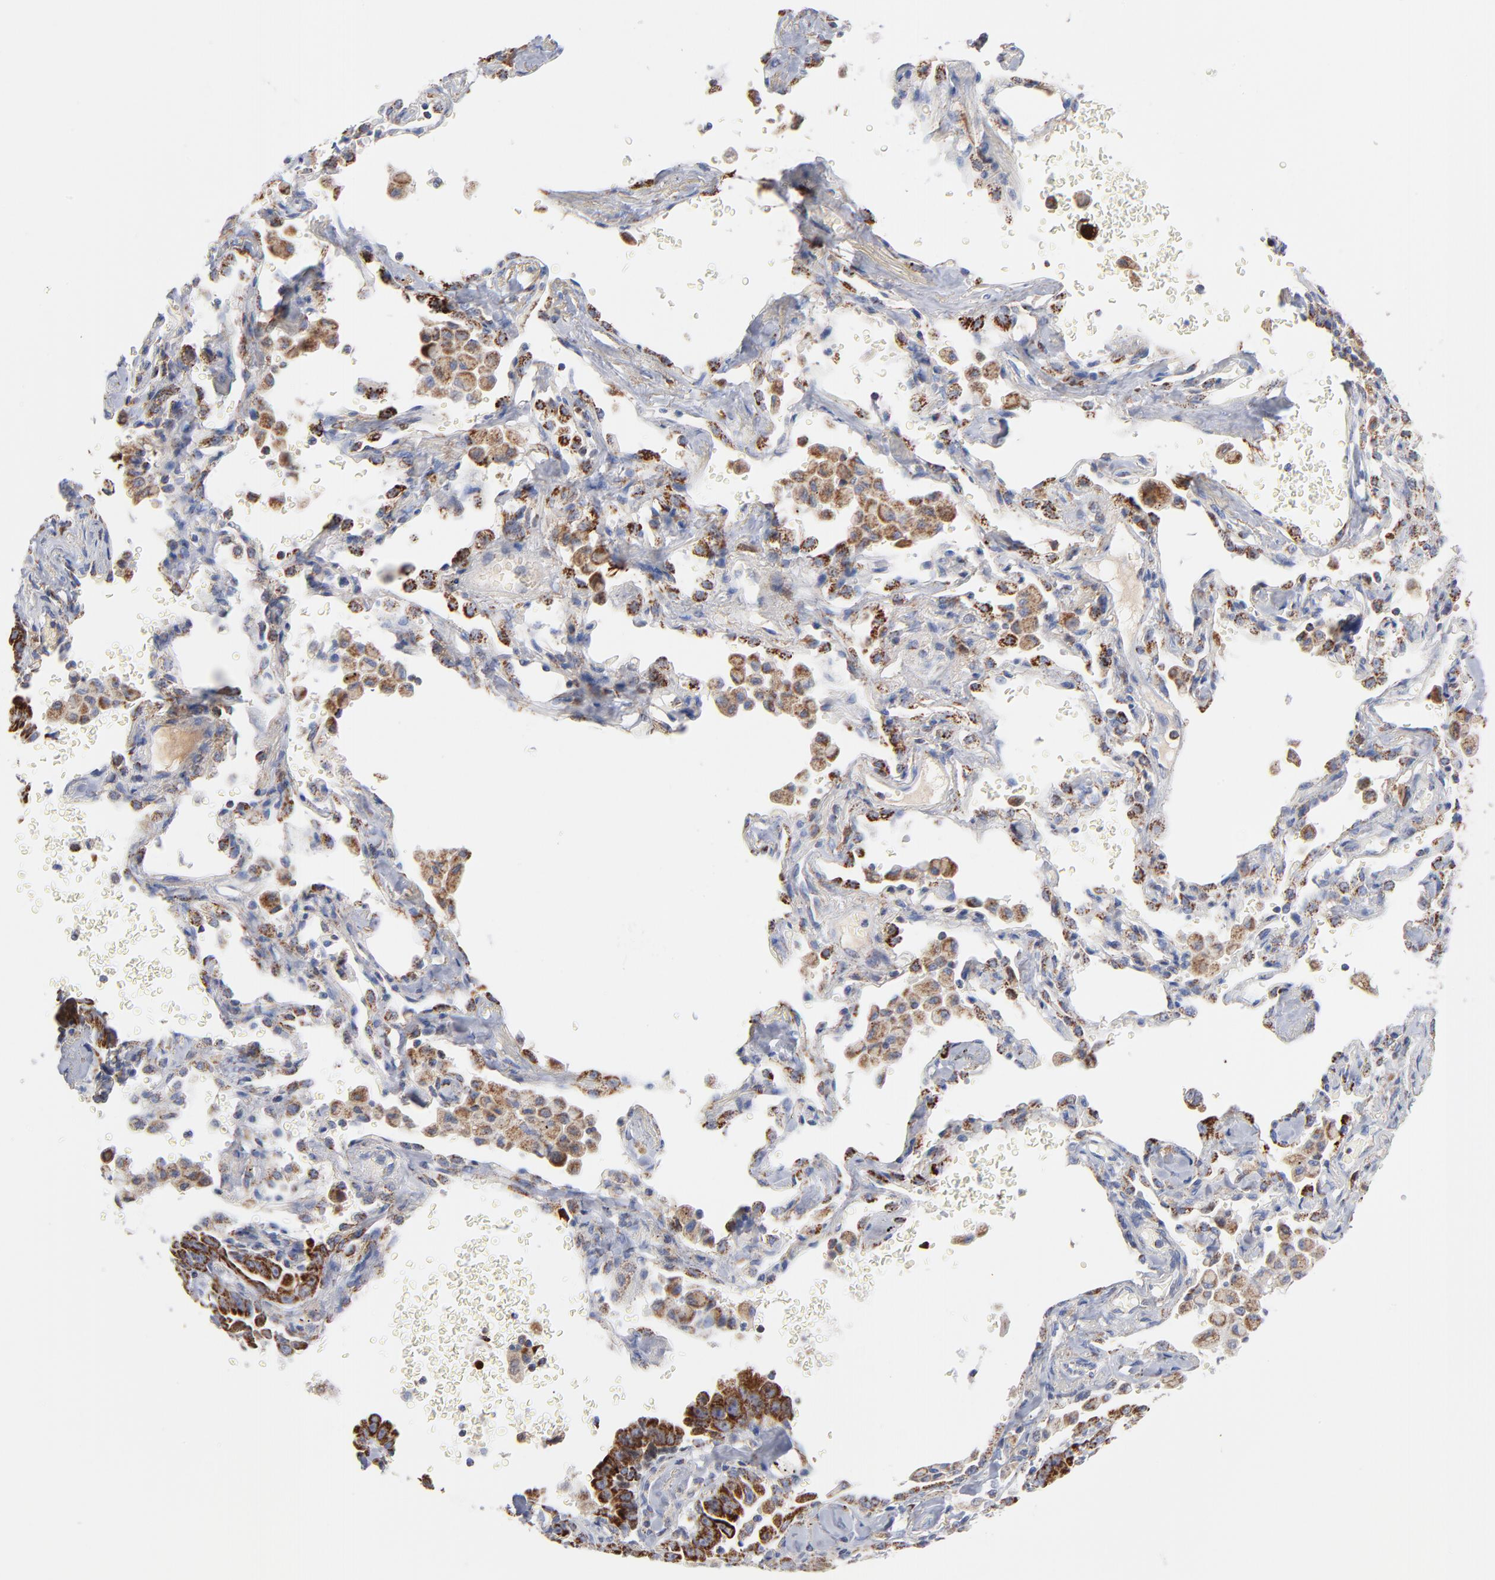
{"staining": {"intensity": "strong", "quantity": ">75%", "location": "cytoplasmic/membranous"}, "tissue": "lung cancer", "cell_type": "Tumor cells", "image_type": "cancer", "snomed": [{"axis": "morphology", "description": "Adenocarcinoma, NOS"}, {"axis": "topography", "description": "Lung"}], "caption": "Immunohistochemistry image of neoplastic tissue: lung cancer stained using immunohistochemistry exhibits high levels of strong protein expression localized specifically in the cytoplasmic/membranous of tumor cells, appearing as a cytoplasmic/membranous brown color.", "gene": "DIABLO", "patient": {"sex": "female", "age": 64}}